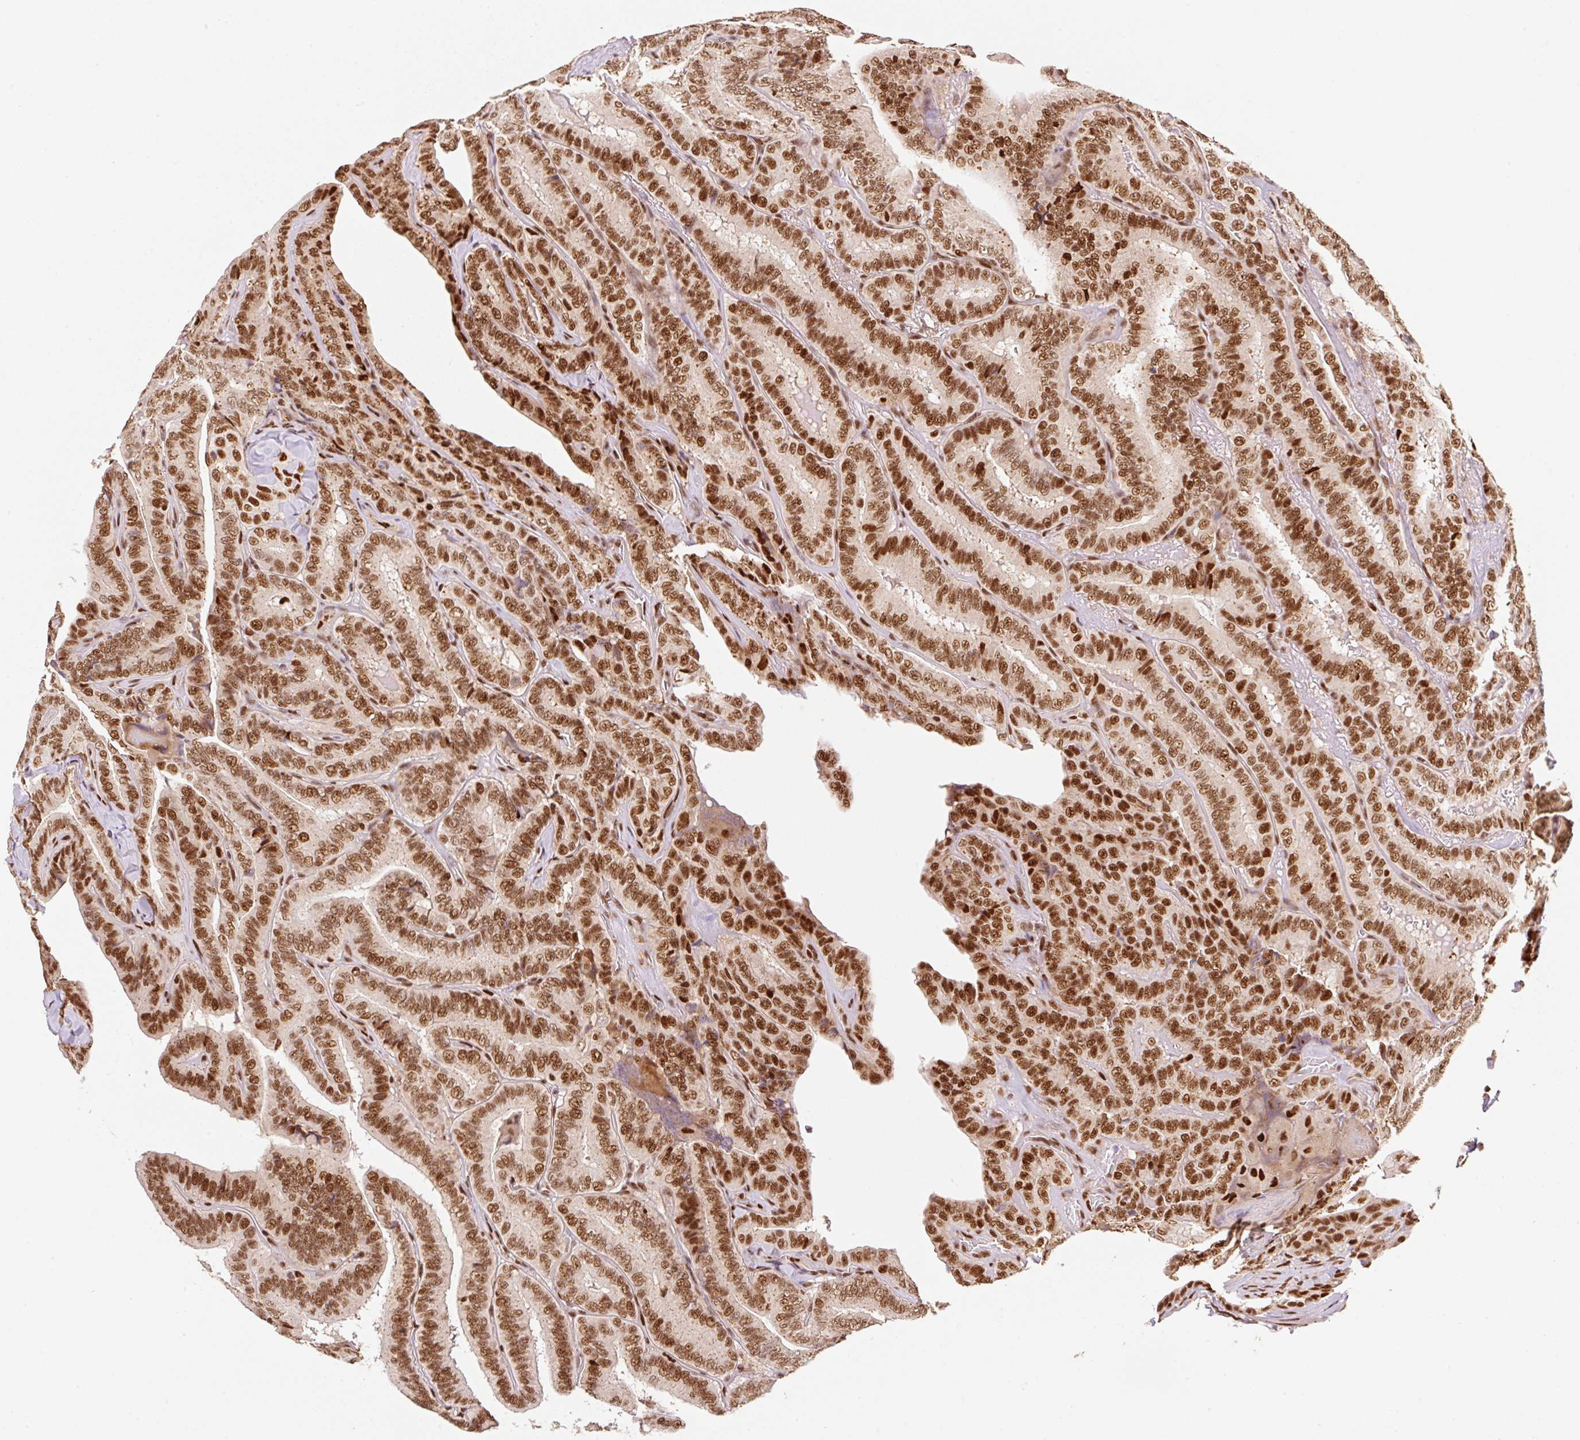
{"staining": {"intensity": "strong", "quantity": ">75%", "location": "nuclear"}, "tissue": "thyroid cancer", "cell_type": "Tumor cells", "image_type": "cancer", "snomed": [{"axis": "morphology", "description": "Papillary adenocarcinoma, NOS"}, {"axis": "topography", "description": "Thyroid gland"}], "caption": "Immunohistochemistry staining of thyroid cancer, which reveals high levels of strong nuclear positivity in approximately >75% of tumor cells indicating strong nuclear protein expression. The staining was performed using DAB (brown) for protein detection and nuclei were counterstained in hematoxylin (blue).", "gene": "GPR139", "patient": {"sex": "male", "age": 61}}